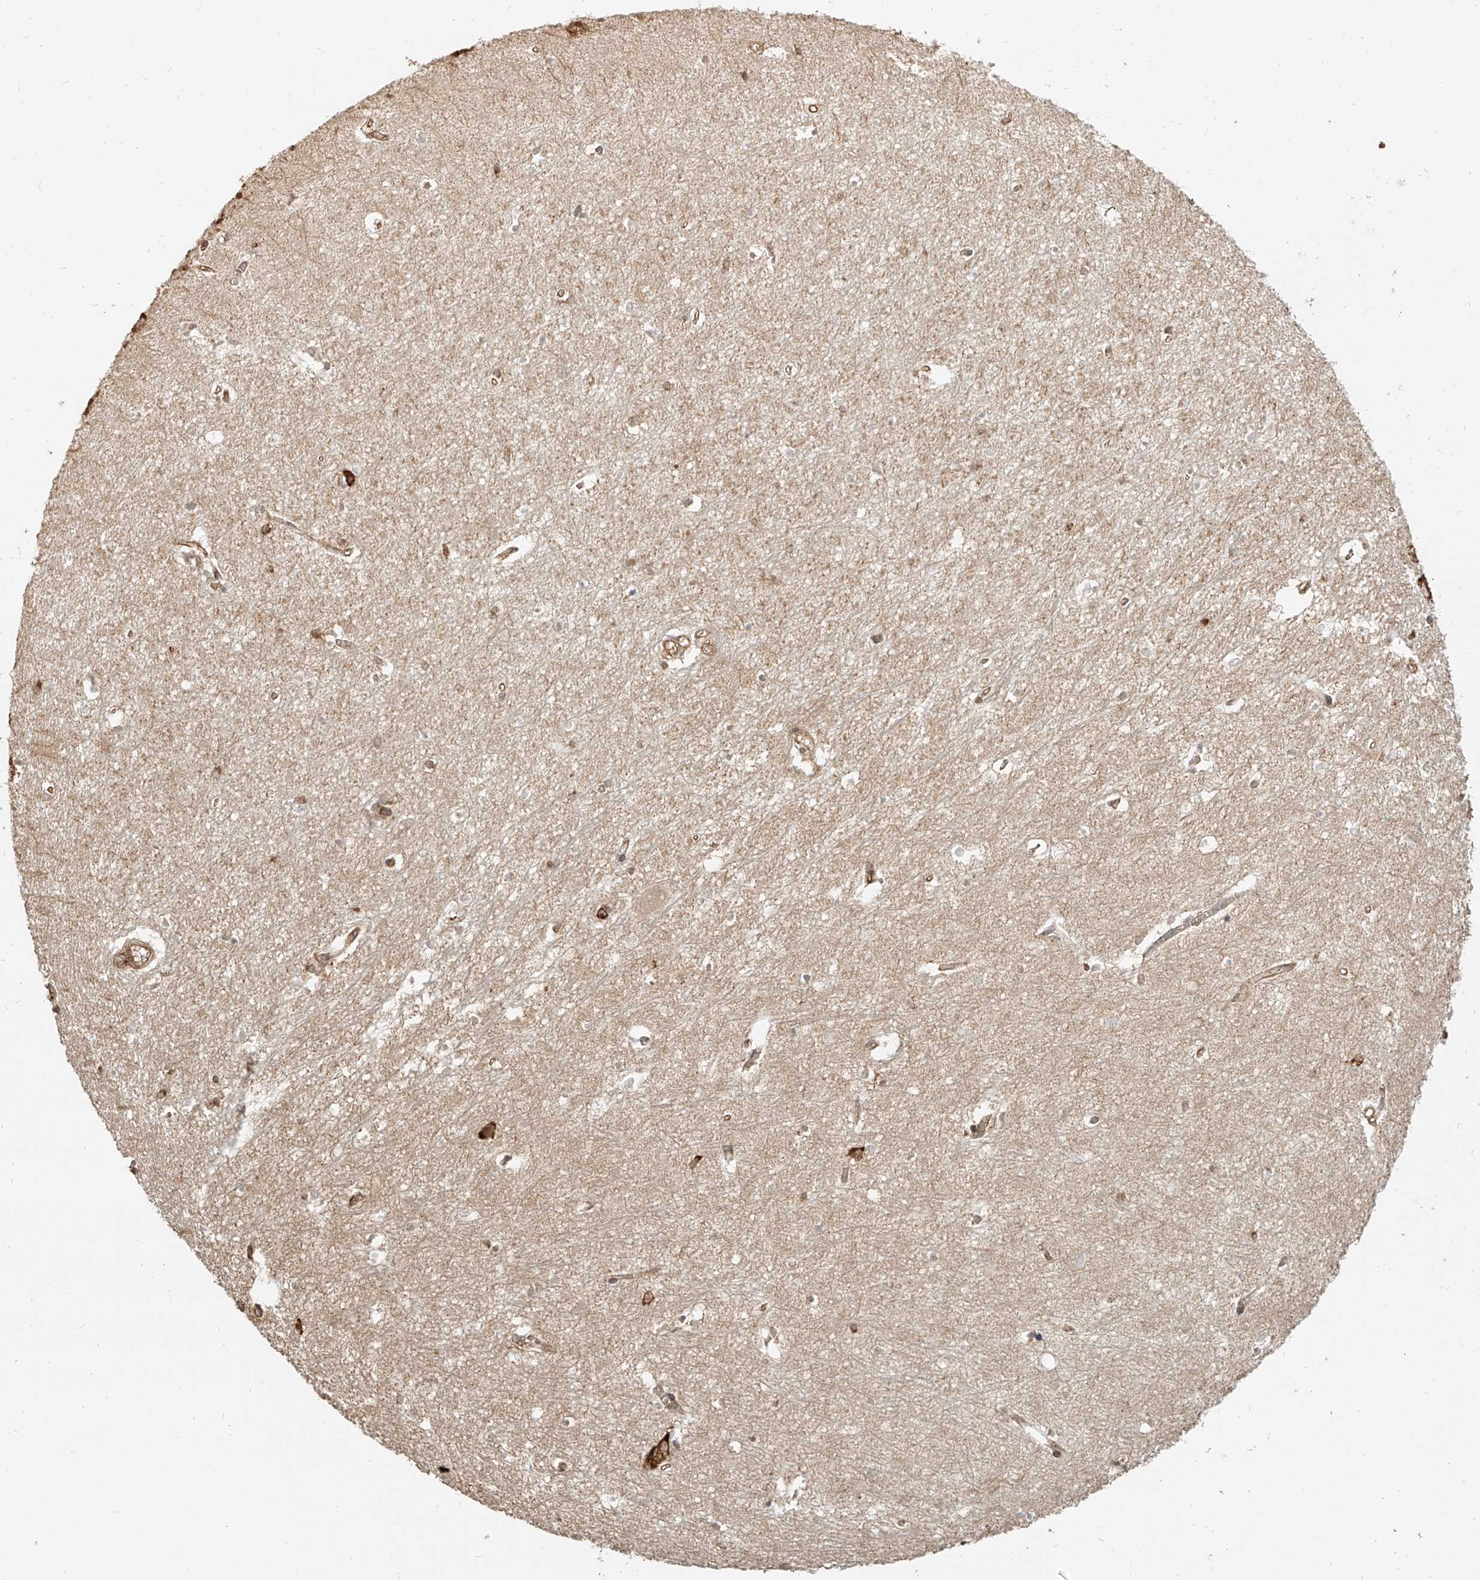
{"staining": {"intensity": "moderate", "quantity": "25%-75%", "location": "cytoplasmic/membranous"}, "tissue": "hippocampus", "cell_type": "Glial cells", "image_type": "normal", "snomed": [{"axis": "morphology", "description": "Normal tissue, NOS"}, {"axis": "topography", "description": "Hippocampus"}], "caption": "Hippocampus stained for a protein displays moderate cytoplasmic/membranous positivity in glial cells.", "gene": "UBE2K", "patient": {"sex": "female", "age": 64}}